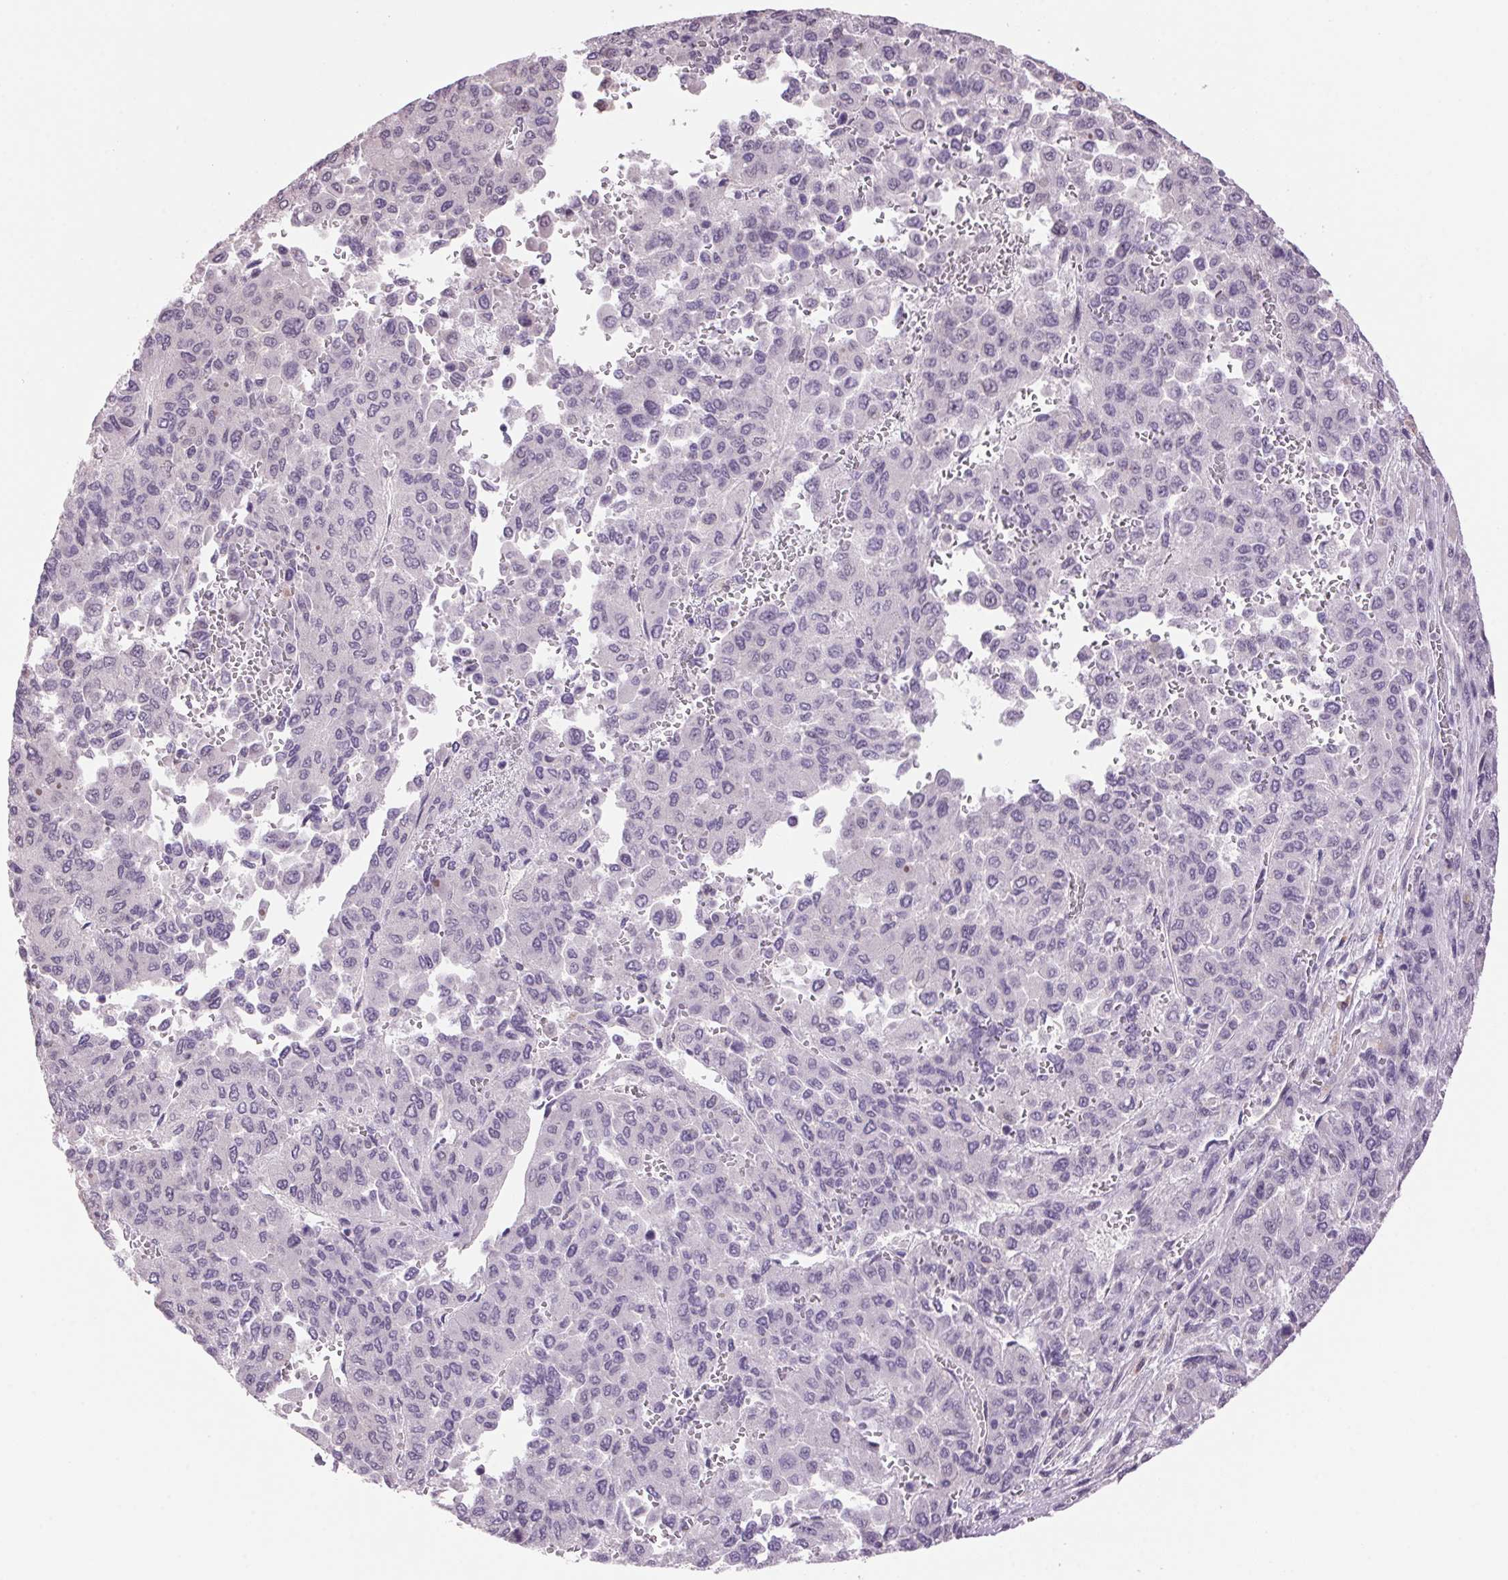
{"staining": {"intensity": "negative", "quantity": "none", "location": "none"}, "tissue": "liver cancer", "cell_type": "Tumor cells", "image_type": "cancer", "snomed": [{"axis": "morphology", "description": "Carcinoma, Hepatocellular, NOS"}, {"axis": "topography", "description": "Liver"}], "caption": "The photomicrograph demonstrates no significant positivity in tumor cells of liver hepatocellular carcinoma. (DAB immunohistochemistry (IHC), high magnification).", "gene": "VWA3B", "patient": {"sex": "female", "age": 41}}